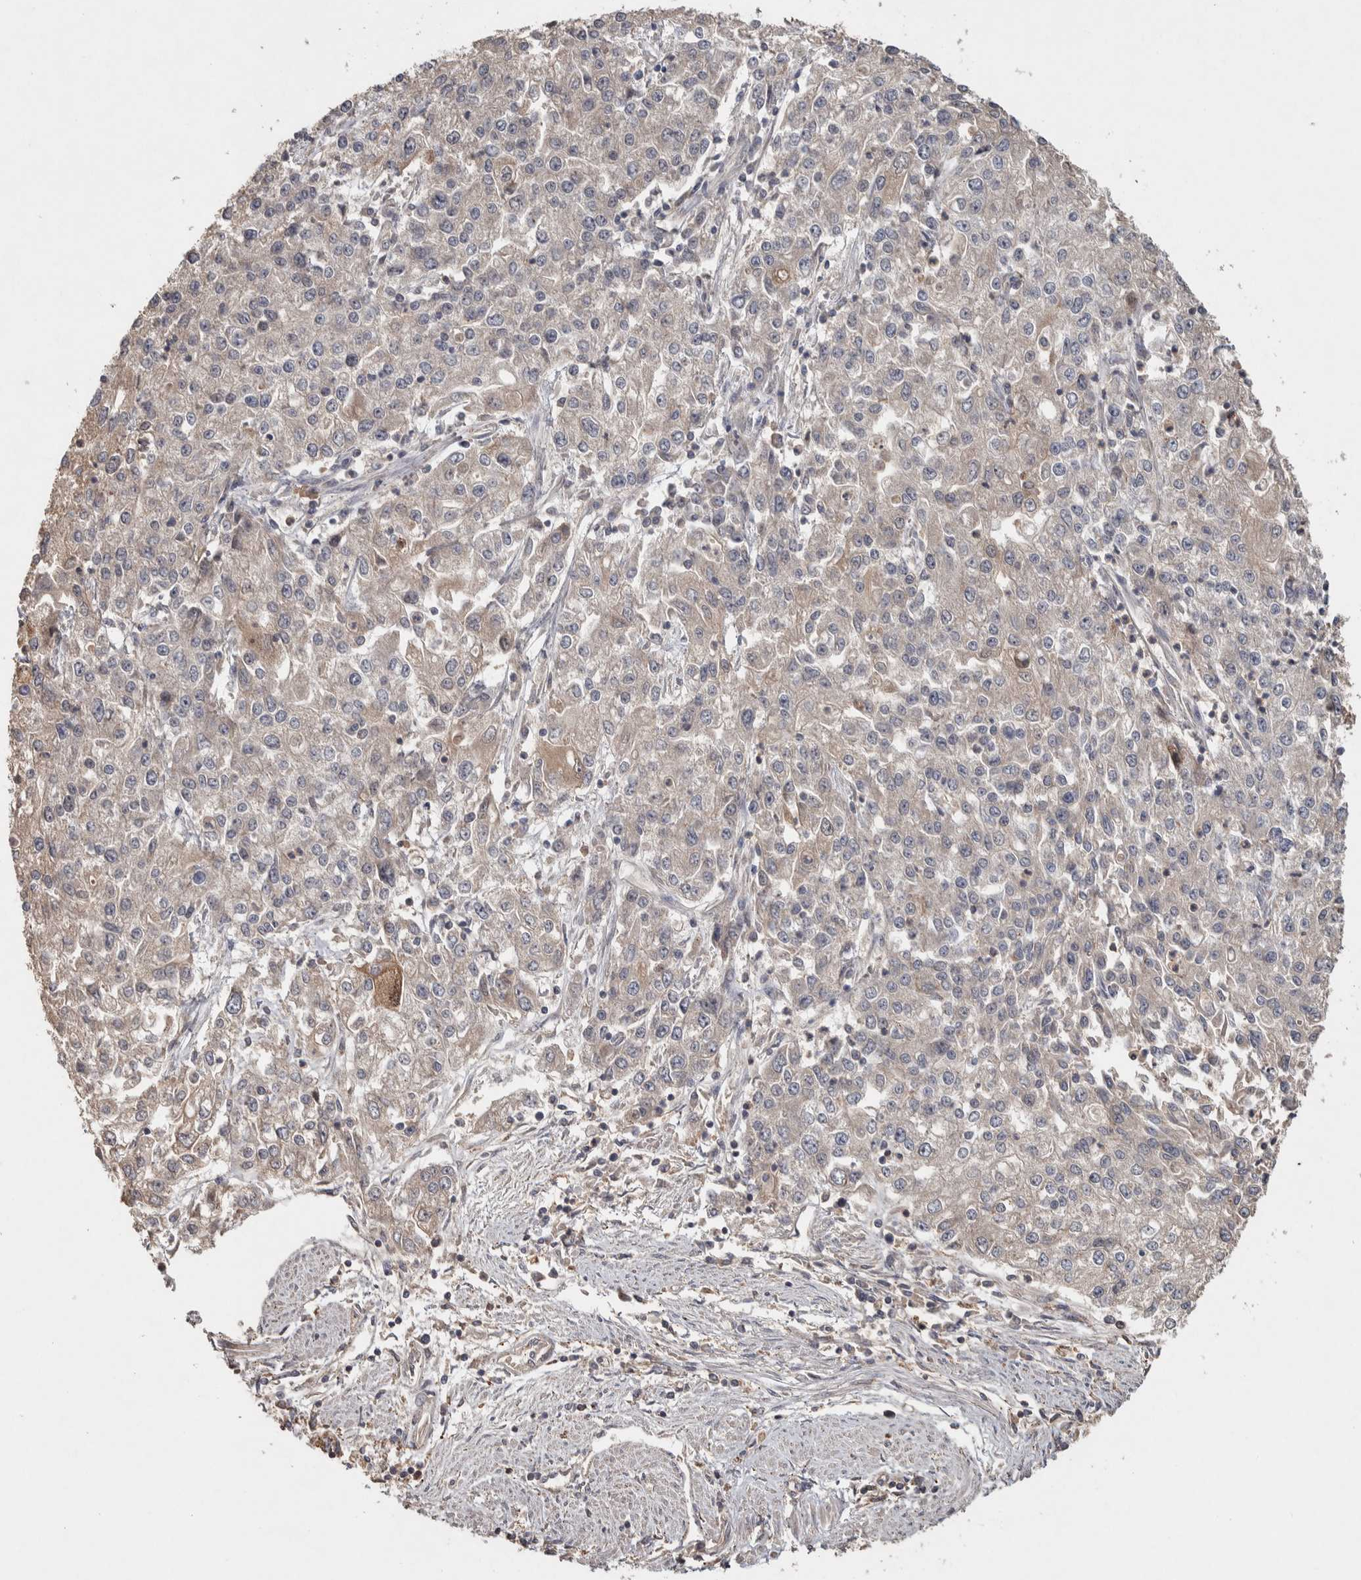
{"staining": {"intensity": "weak", "quantity": "<25%", "location": "cytoplasmic/membranous"}, "tissue": "endometrial cancer", "cell_type": "Tumor cells", "image_type": "cancer", "snomed": [{"axis": "morphology", "description": "Adenocarcinoma, NOS"}, {"axis": "topography", "description": "Endometrium"}], "caption": "Immunohistochemistry micrograph of human endometrial cancer stained for a protein (brown), which demonstrates no staining in tumor cells.", "gene": "EIF3H", "patient": {"sex": "female", "age": 49}}